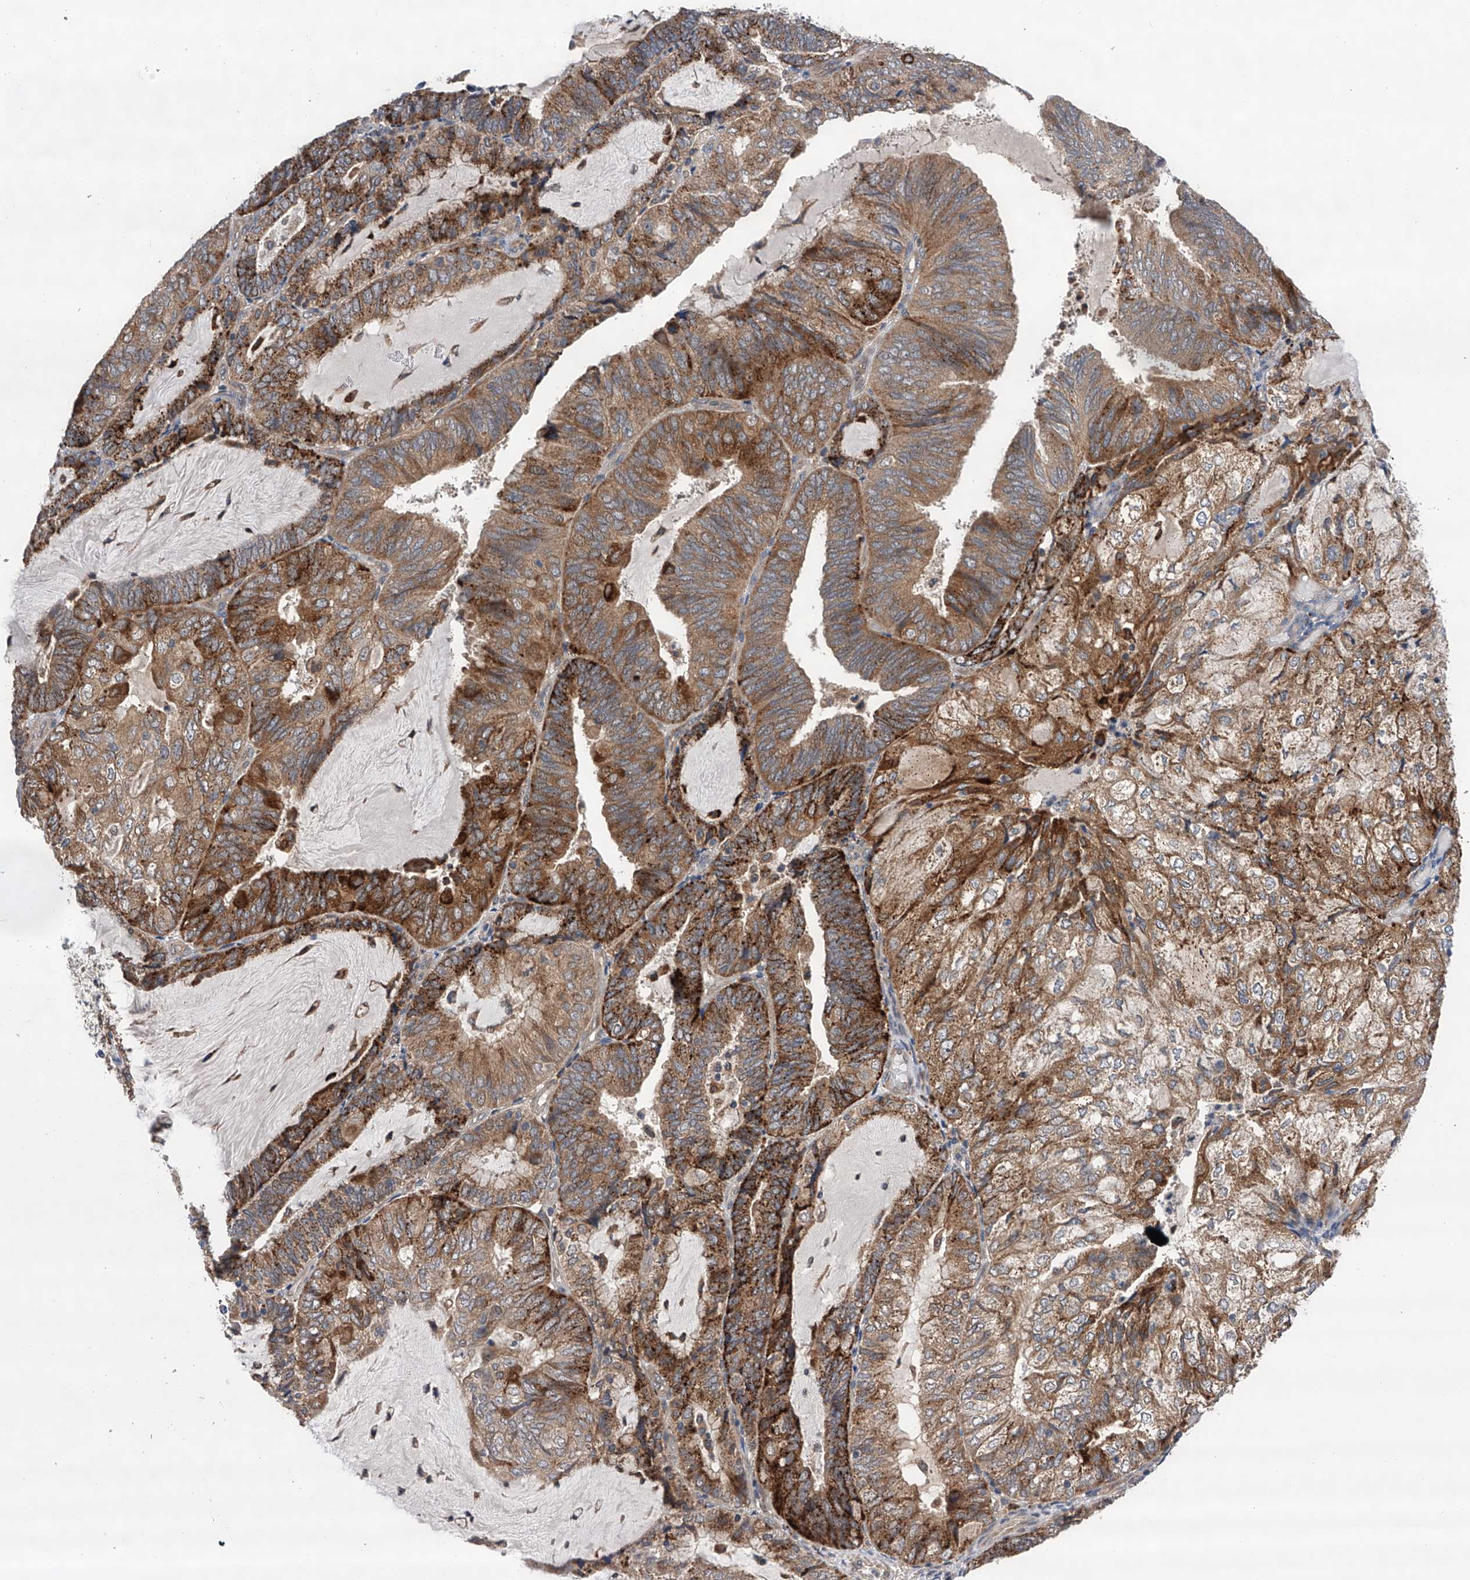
{"staining": {"intensity": "moderate", "quantity": ">75%", "location": "cytoplasmic/membranous"}, "tissue": "endometrial cancer", "cell_type": "Tumor cells", "image_type": "cancer", "snomed": [{"axis": "morphology", "description": "Adenocarcinoma, NOS"}, {"axis": "topography", "description": "Endometrium"}], "caption": "Immunohistochemical staining of endometrial adenocarcinoma displays medium levels of moderate cytoplasmic/membranous protein staining in about >75% of tumor cells. The staining was performed using DAB, with brown indicating positive protein expression. Nuclei are stained blue with hematoxylin.", "gene": "SPOCK1", "patient": {"sex": "female", "age": 81}}